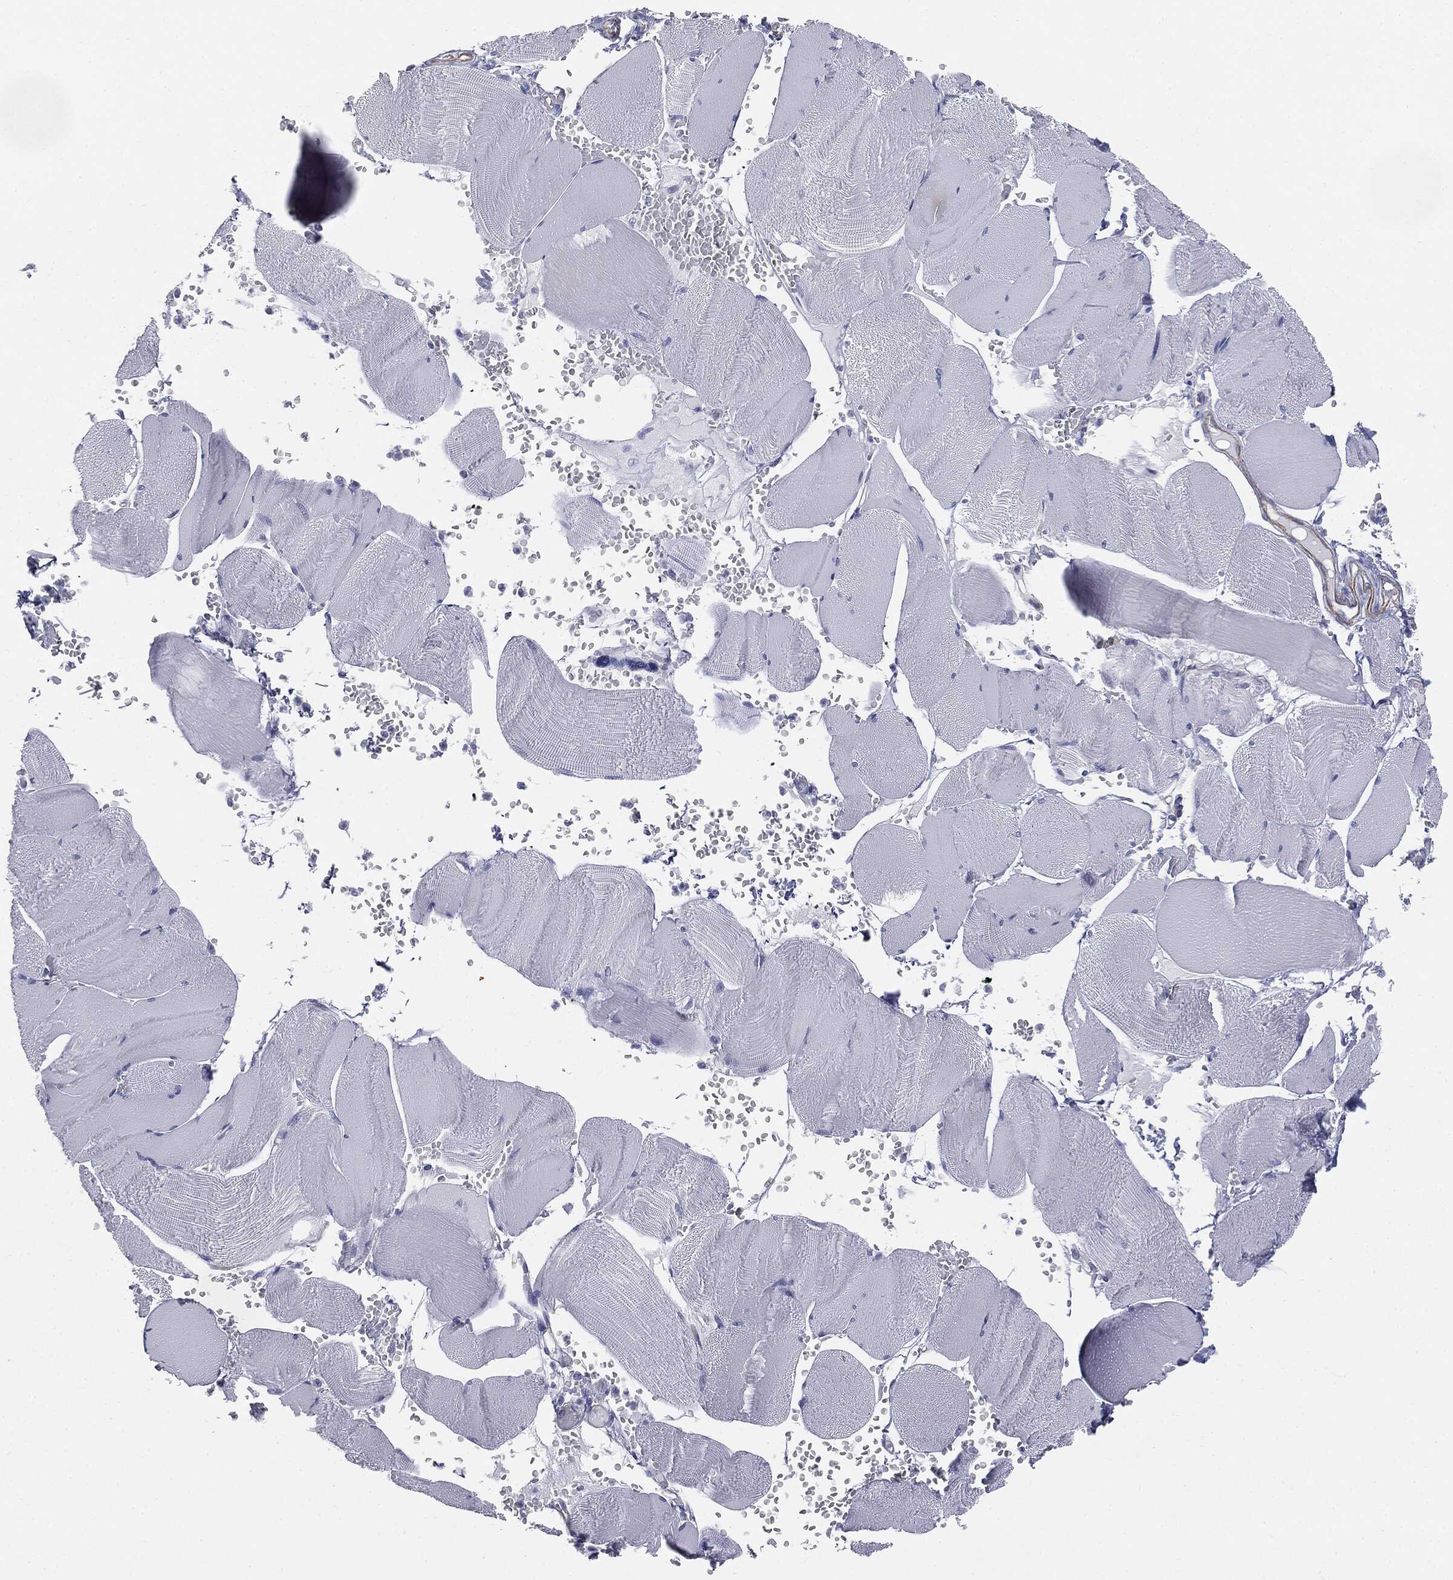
{"staining": {"intensity": "negative", "quantity": "none", "location": "none"}, "tissue": "skeletal muscle", "cell_type": "Myocytes", "image_type": "normal", "snomed": [{"axis": "morphology", "description": "Normal tissue, NOS"}, {"axis": "topography", "description": "Skeletal muscle"}], "caption": "IHC micrograph of normal human skeletal muscle stained for a protein (brown), which exhibits no expression in myocytes.", "gene": "MUC5AC", "patient": {"sex": "male", "age": 56}}